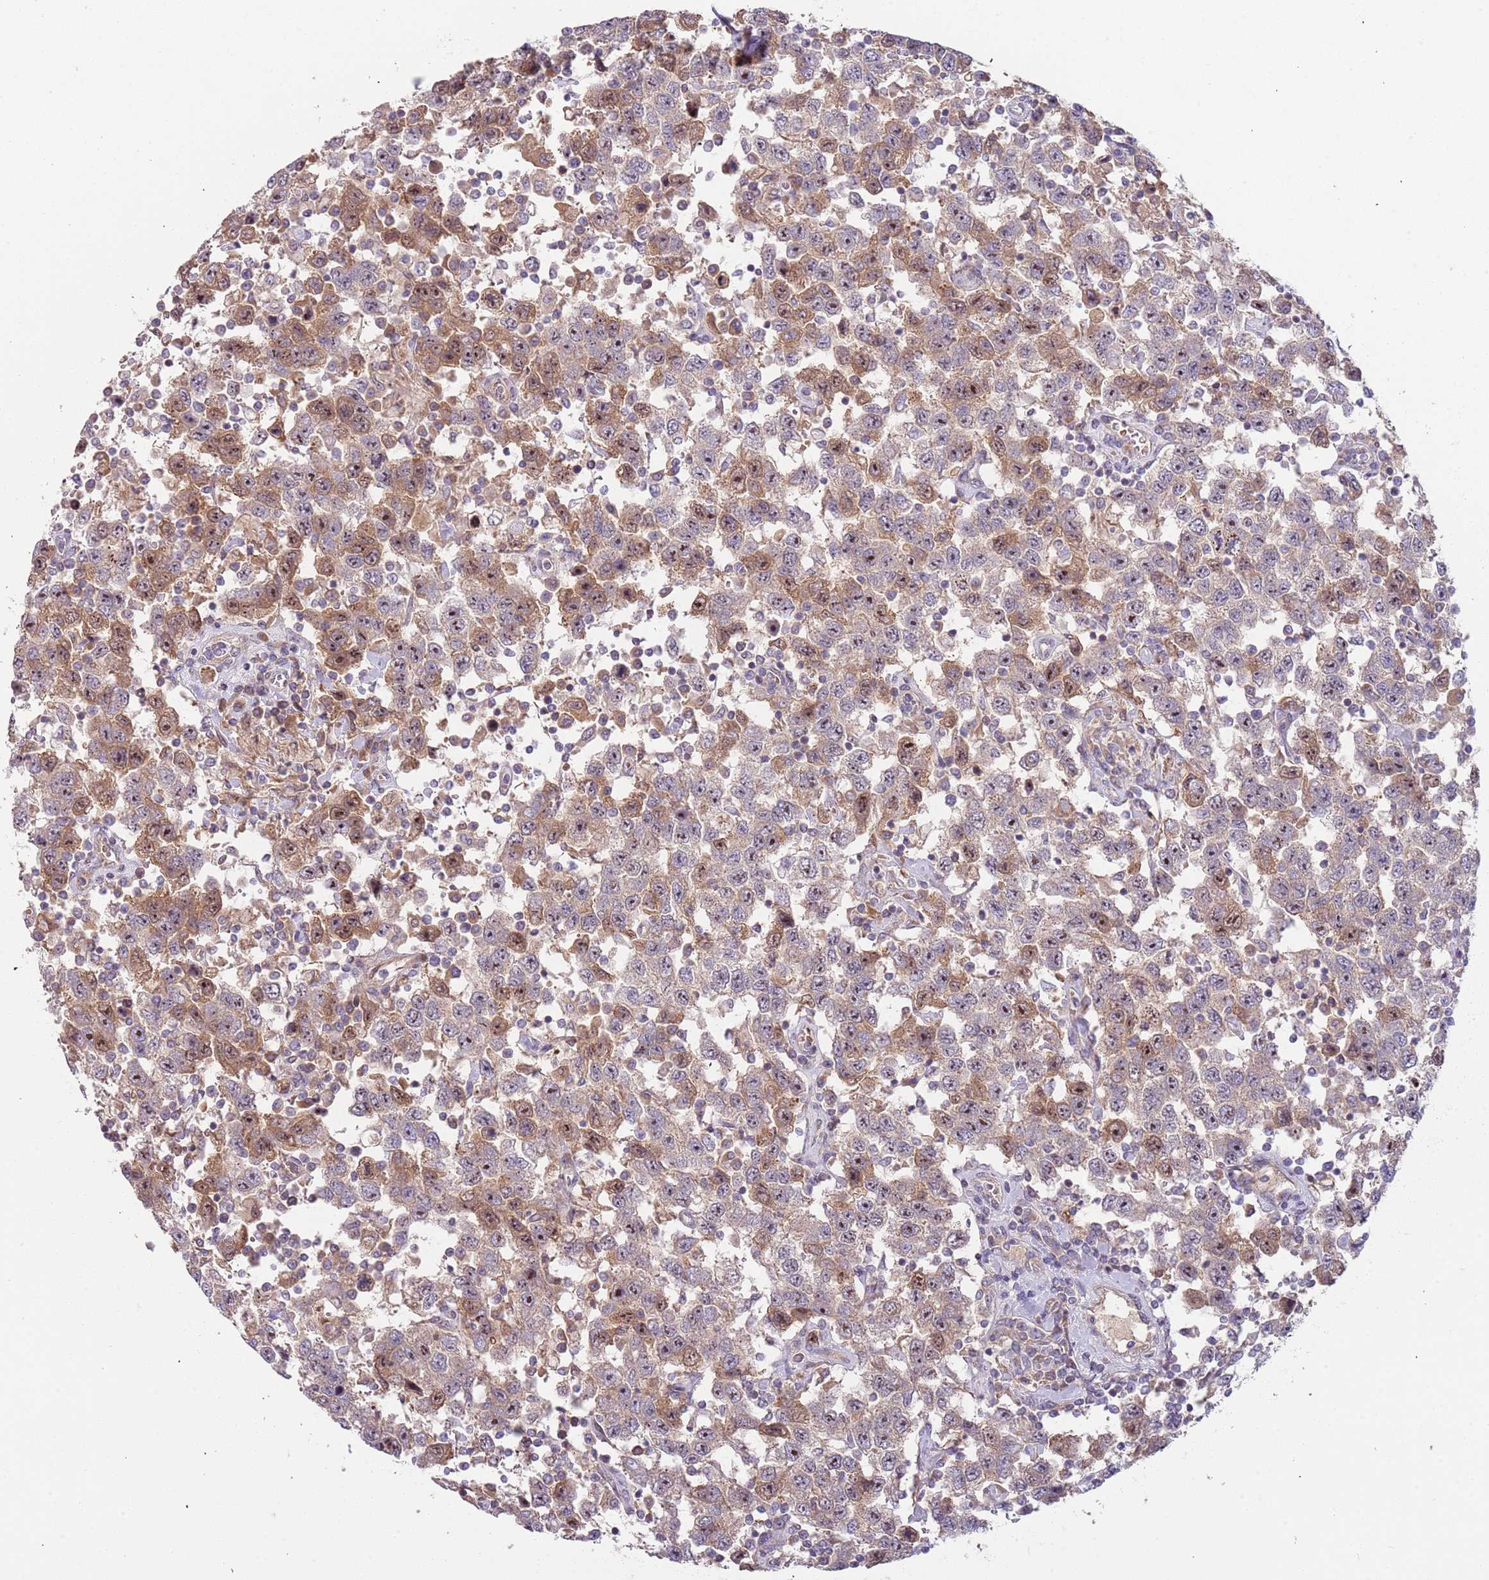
{"staining": {"intensity": "moderate", "quantity": ">75%", "location": "cytoplasmic/membranous,nuclear"}, "tissue": "testis cancer", "cell_type": "Tumor cells", "image_type": "cancer", "snomed": [{"axis": "morphology", "description": "Seminoma, NOS"}, {"axis": "topography", "description": "Testis"}], "caption": "Immunohistochemical staining of testis cancer (seminoma) displays moderate cytoplasmic/membranous and nuclear protein expression in approximately >75% of tumor cells. The staining was performed using DAB to visualize the protein expression in brown, while the nuclei were stained in blue with hematoxylin (Magnification: 20x).", "gene": "TRAPPC6B", "patient": {"sex": "male", "age": 41}}